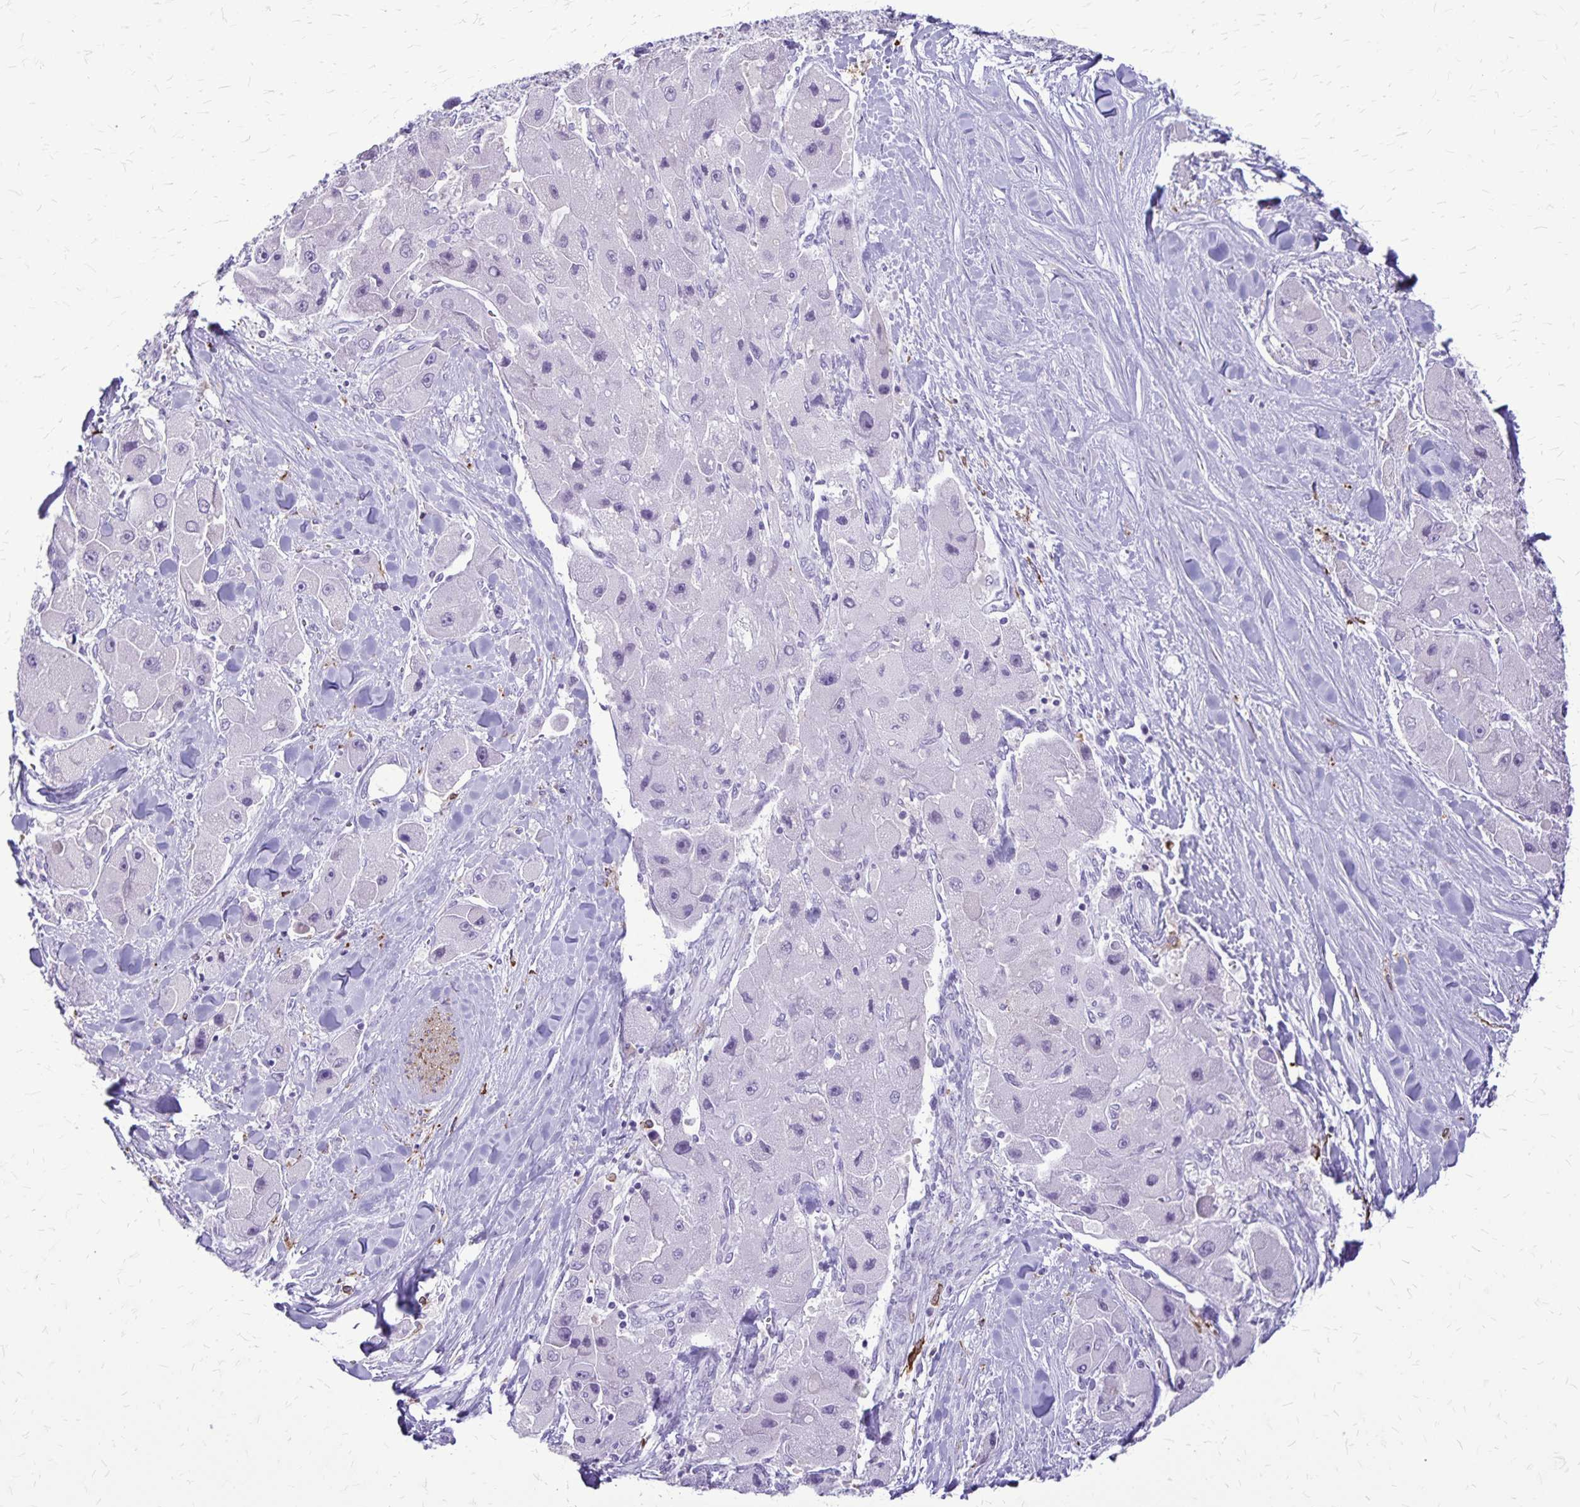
{"staining": {"intensity": "negative", "quantity": "none", "location": "none"}, "tissue": "liver cancer", "cell_type": "Tumor cells", "image_type": "cancer", "snomed": [{"axis": "morphology", "description": "Carcinoma, Hepatocellular, NOS"}, {"axis": "topography", "description": "Liver"}], "caption": "The immunohistochemistry (IHC) photomicrograph has no significant staining in tumor cells of liver cancer (hepatocellular carcinoma) tissue.", "gene": "RTN1", "patient": {"sex": "male", "age": 24}}